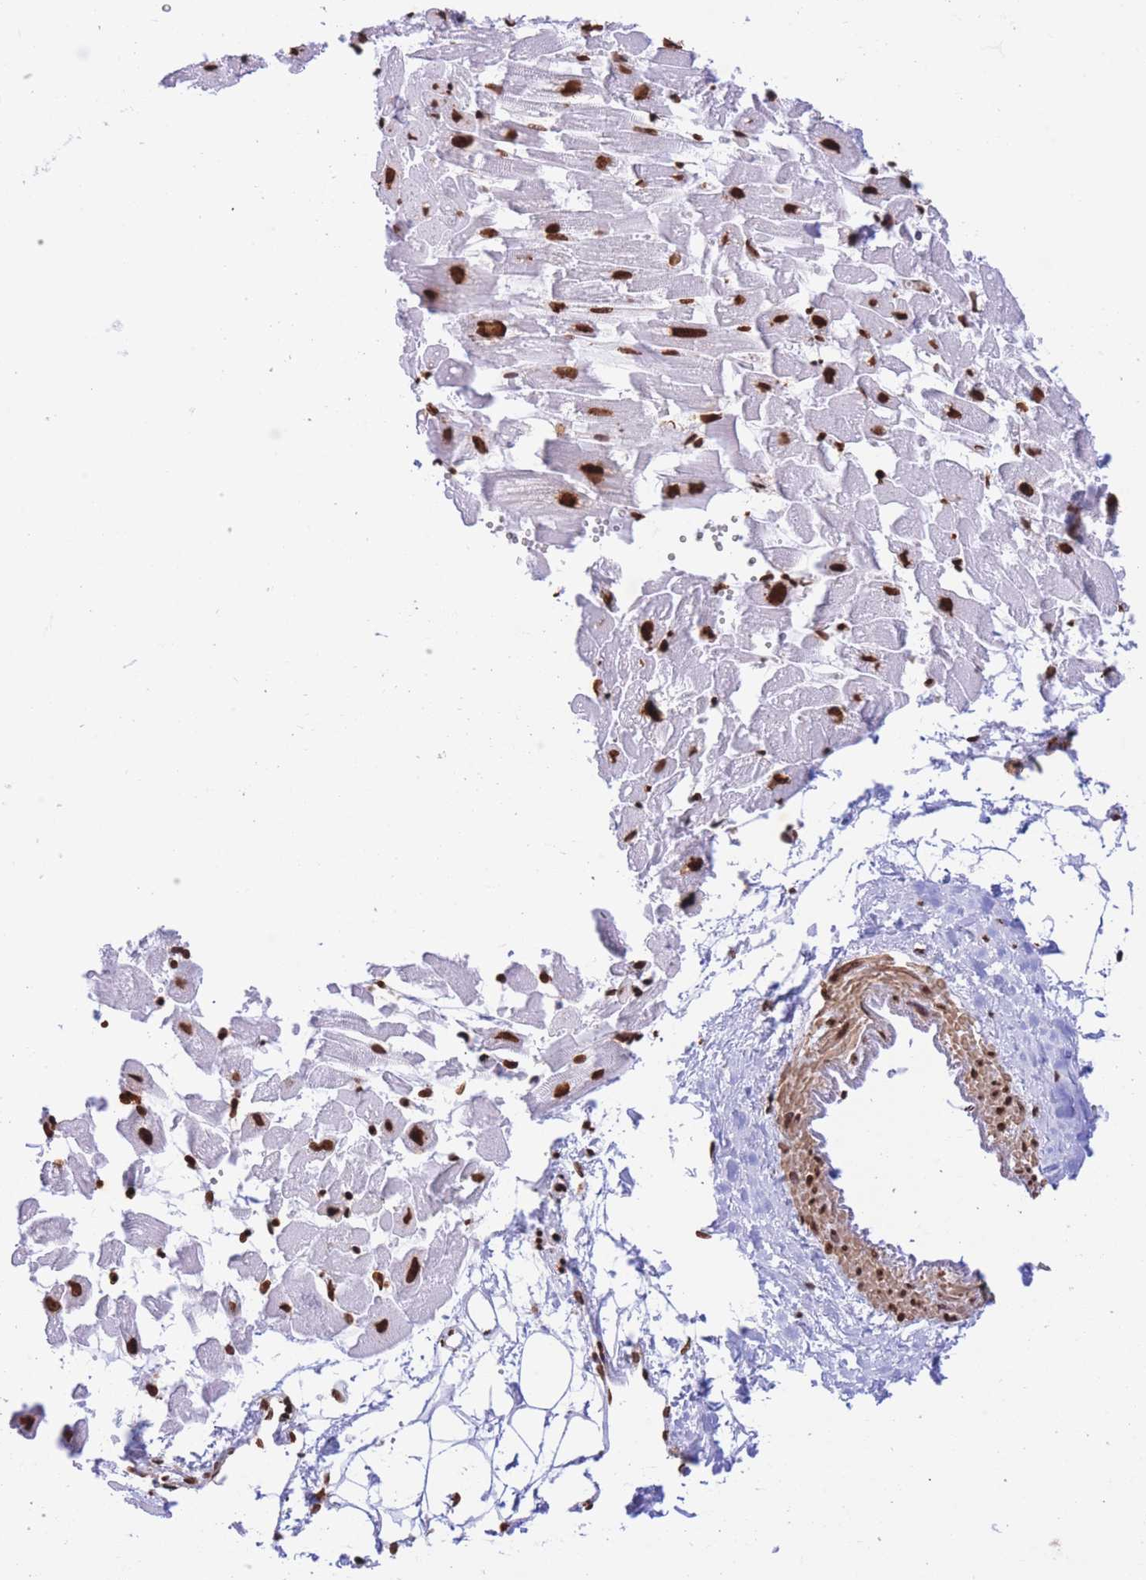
{"staining": {"intensity": "strong", "quantity": ">75%", "location": "nuclear"}, "tissue": "heart muscle", "cell_type": "Cardiomyocytes", "image_type": "normal", "snomed": [{"axis": "morphology", "description": "Normal tissue, NOS"}, {"axis": "topography", "description": "Heart"}], "caption": "The micrograph exhibits immunohistochemical staining of benign heart muscle. There is strong nuclear staining is present in about >75% of cardiomyocytes. The staining was performed using DAB, with brown indicating positive protein expression. Nuclei are stained blue with hematoxylin.", "gene": "H2BC10", "patient": {"sex": "female", "age": 64}}